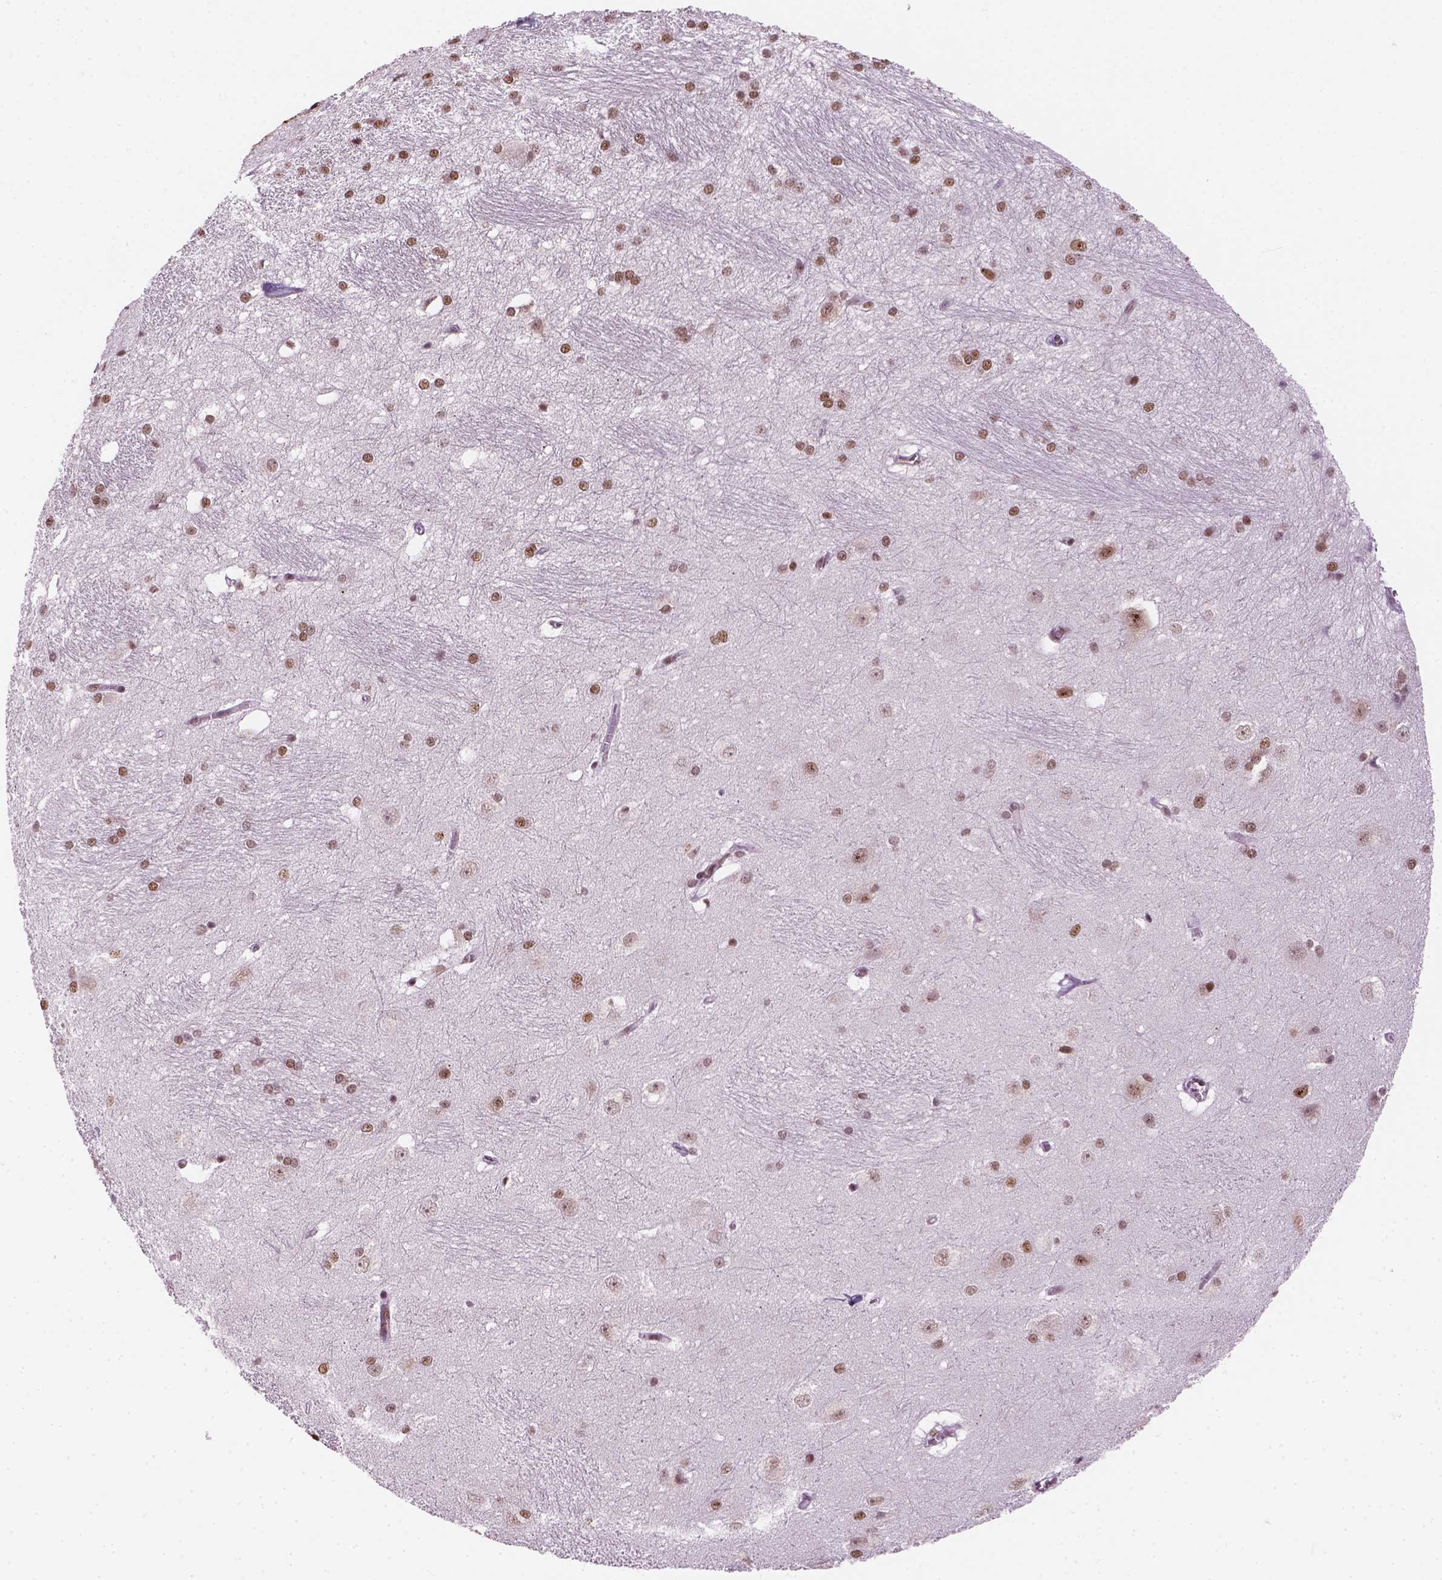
{"staining": {"intensity": "moderate", "quantity": "25%-75%", "location": "nuclear"}, "tissue": "hippocampus", "cell_type": "Glial cells", "image_type": "normal", "snomed": [{"axis": "morphology", "description": "Normal tissue, NOS"}, {"axis": "topography", "description": "Cerebral cortex"}, {"axis": "topography", "description": "Hippocampus"}], "caption": "Hippocampus stained with a brown dye exhibits moderate nuclear positive positivity in approximately 25%-75% of glial cells.", "gene": "GTF2F1", "patient": {"sex": "female", "age": 19}}